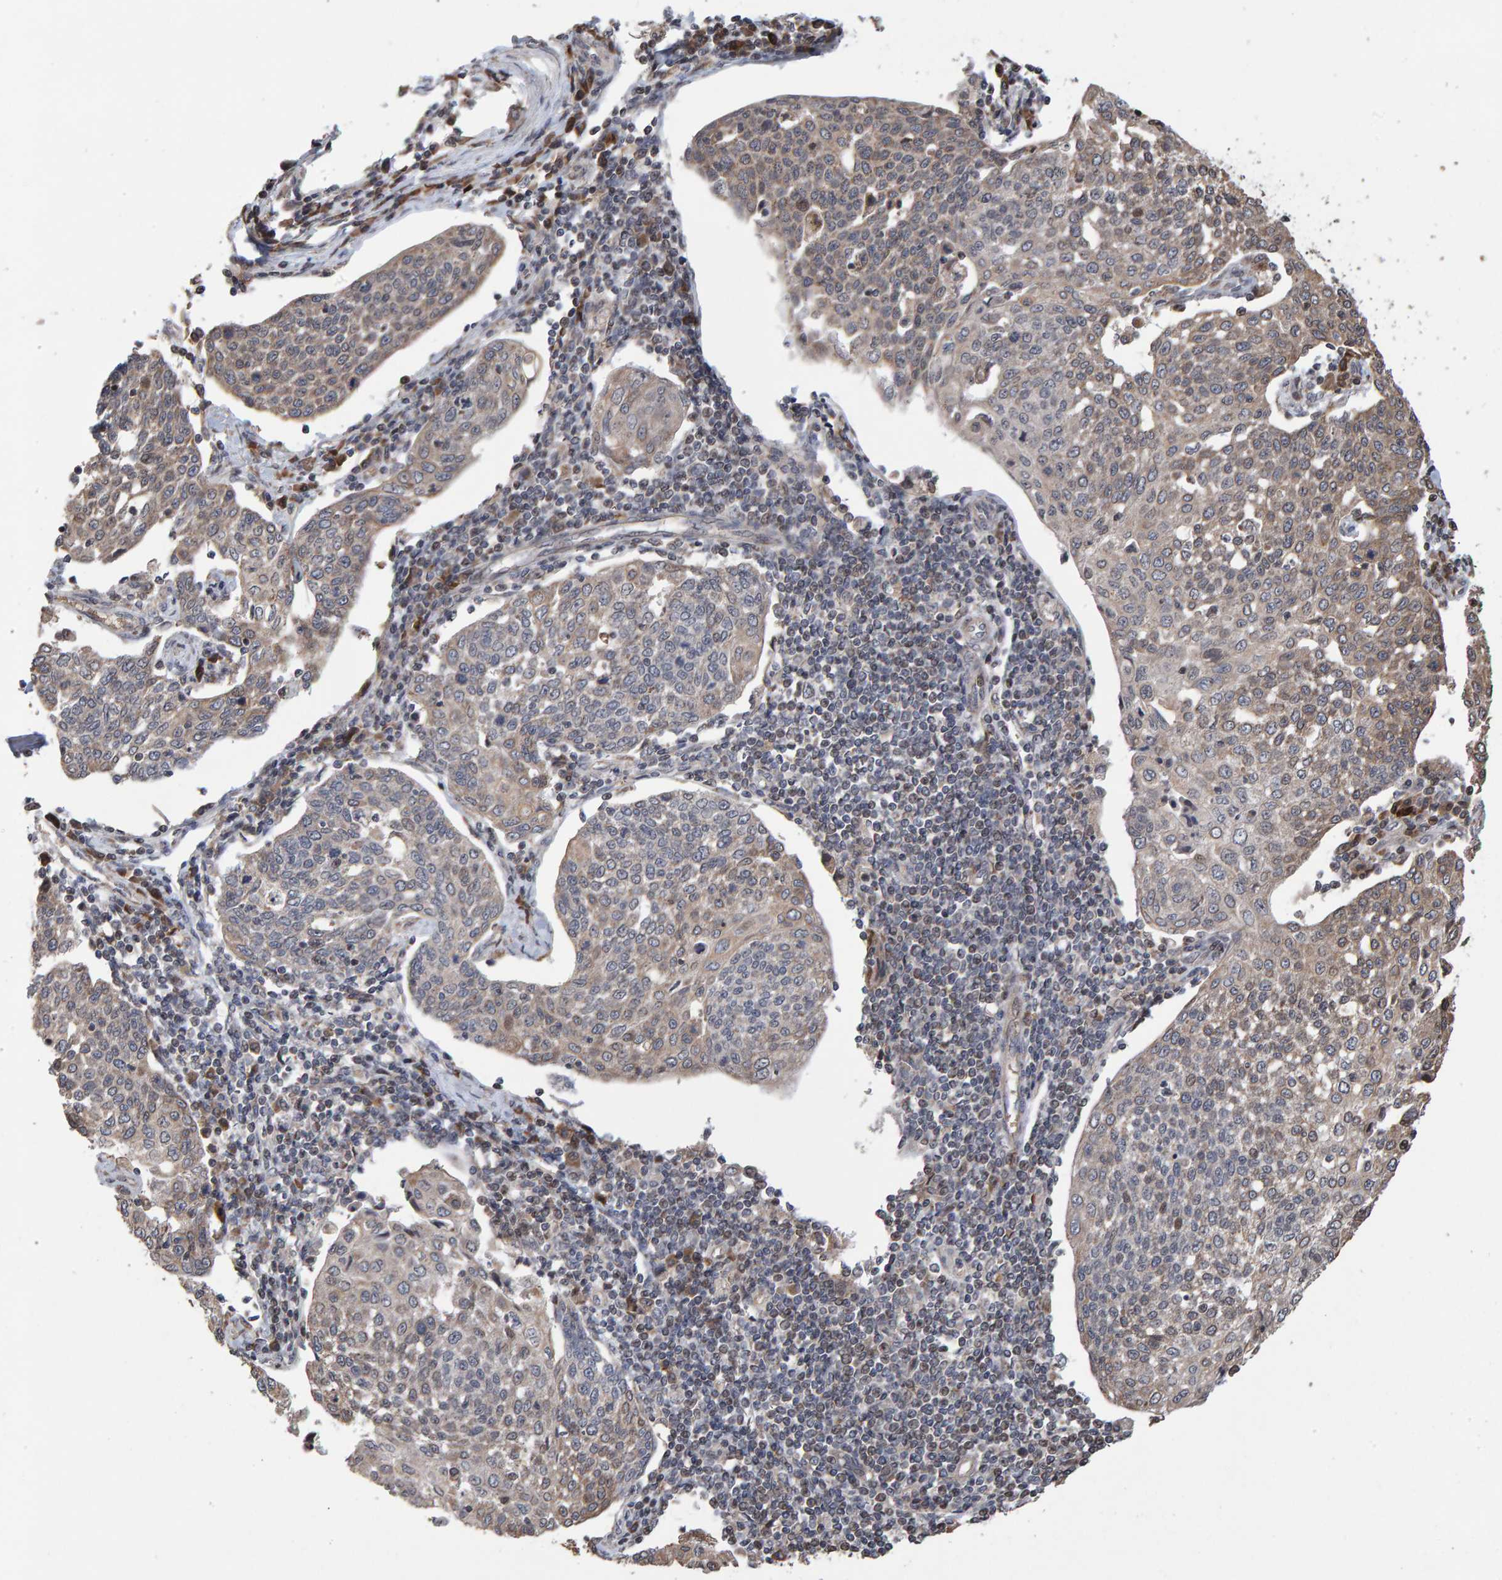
{"staining": {"intensity": "weak", "quantity": ">75%", "location": "cytoplasmic/membranous"}, "tissue": "cervical cancer", "cell_type": "Tumor cells", "image_type": "cancer", "snomed": [{"axis": "morphology", "description": "Squamous cell carcinoma, NOS"}, {"axis": "topography", "description": "Cervix"}], "caption": "Weak cytoplasmic/membranous staining is present in about >75% of tumor cells in cervical cancer (squamous cell carcinoma).", "gene": "PECR", "patient": {"sex": "female", "age": 34}}